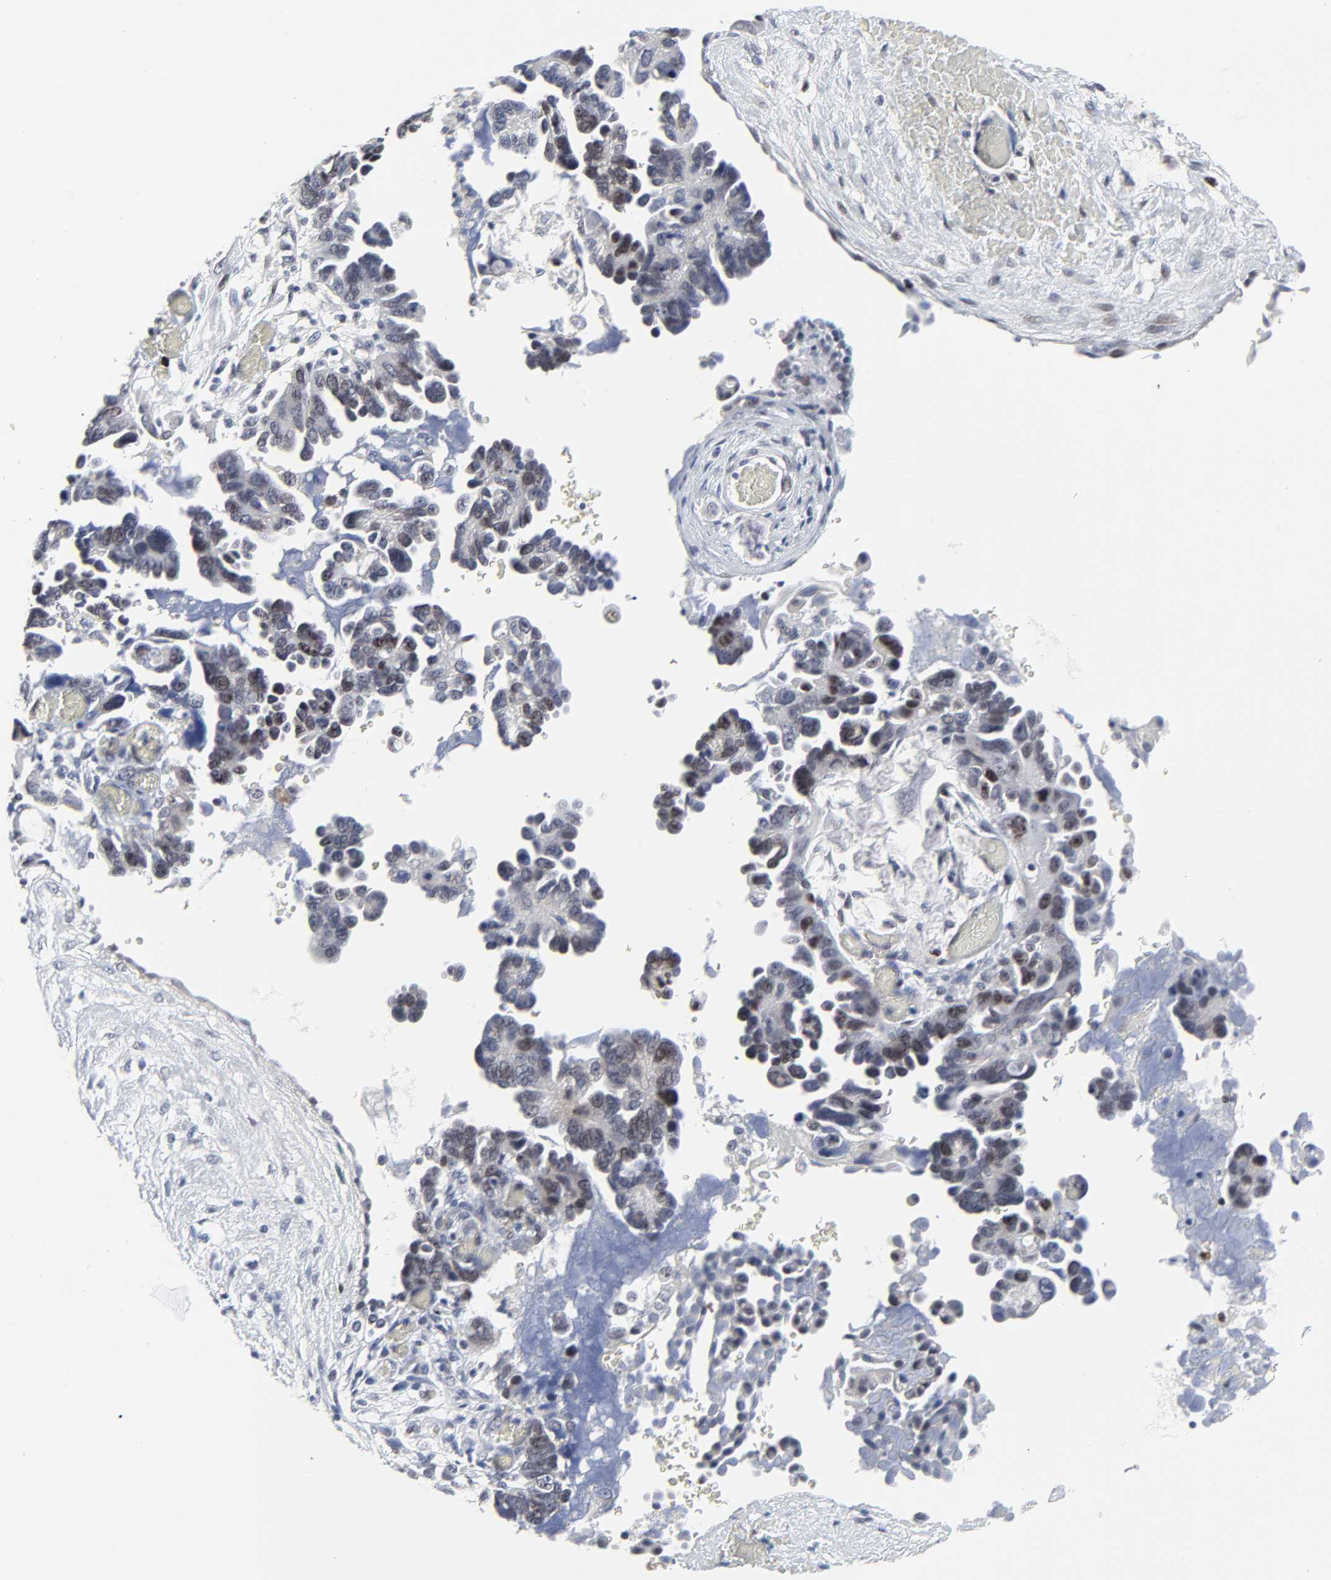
{"staining": {"intensity": "moderate", "quantity": "25%-75%", "location": "nuclear"}, "tissue": "ovarian cancer", "cell_type": "Tumor cells", "image_type": "cancer", "snomed": [{"axis": "morphology", "description": "Cystadenocarcinoma, serous, NOS"}, {"axis": "topography", "description": "Ovary"}], "caption": "Immunohistochemical staining of ovarian serous cystadenocarcinoma displays medium levels of moderate nuclear expression in approximately 25%-75% of tumor cells. The staining is performed using DAB brown chromogen to label protein expression. The nuclei are counter-stained blue using hematoxylin.", "gene": "ZNF589", "patient": {"sex": "female", "age": 63}}